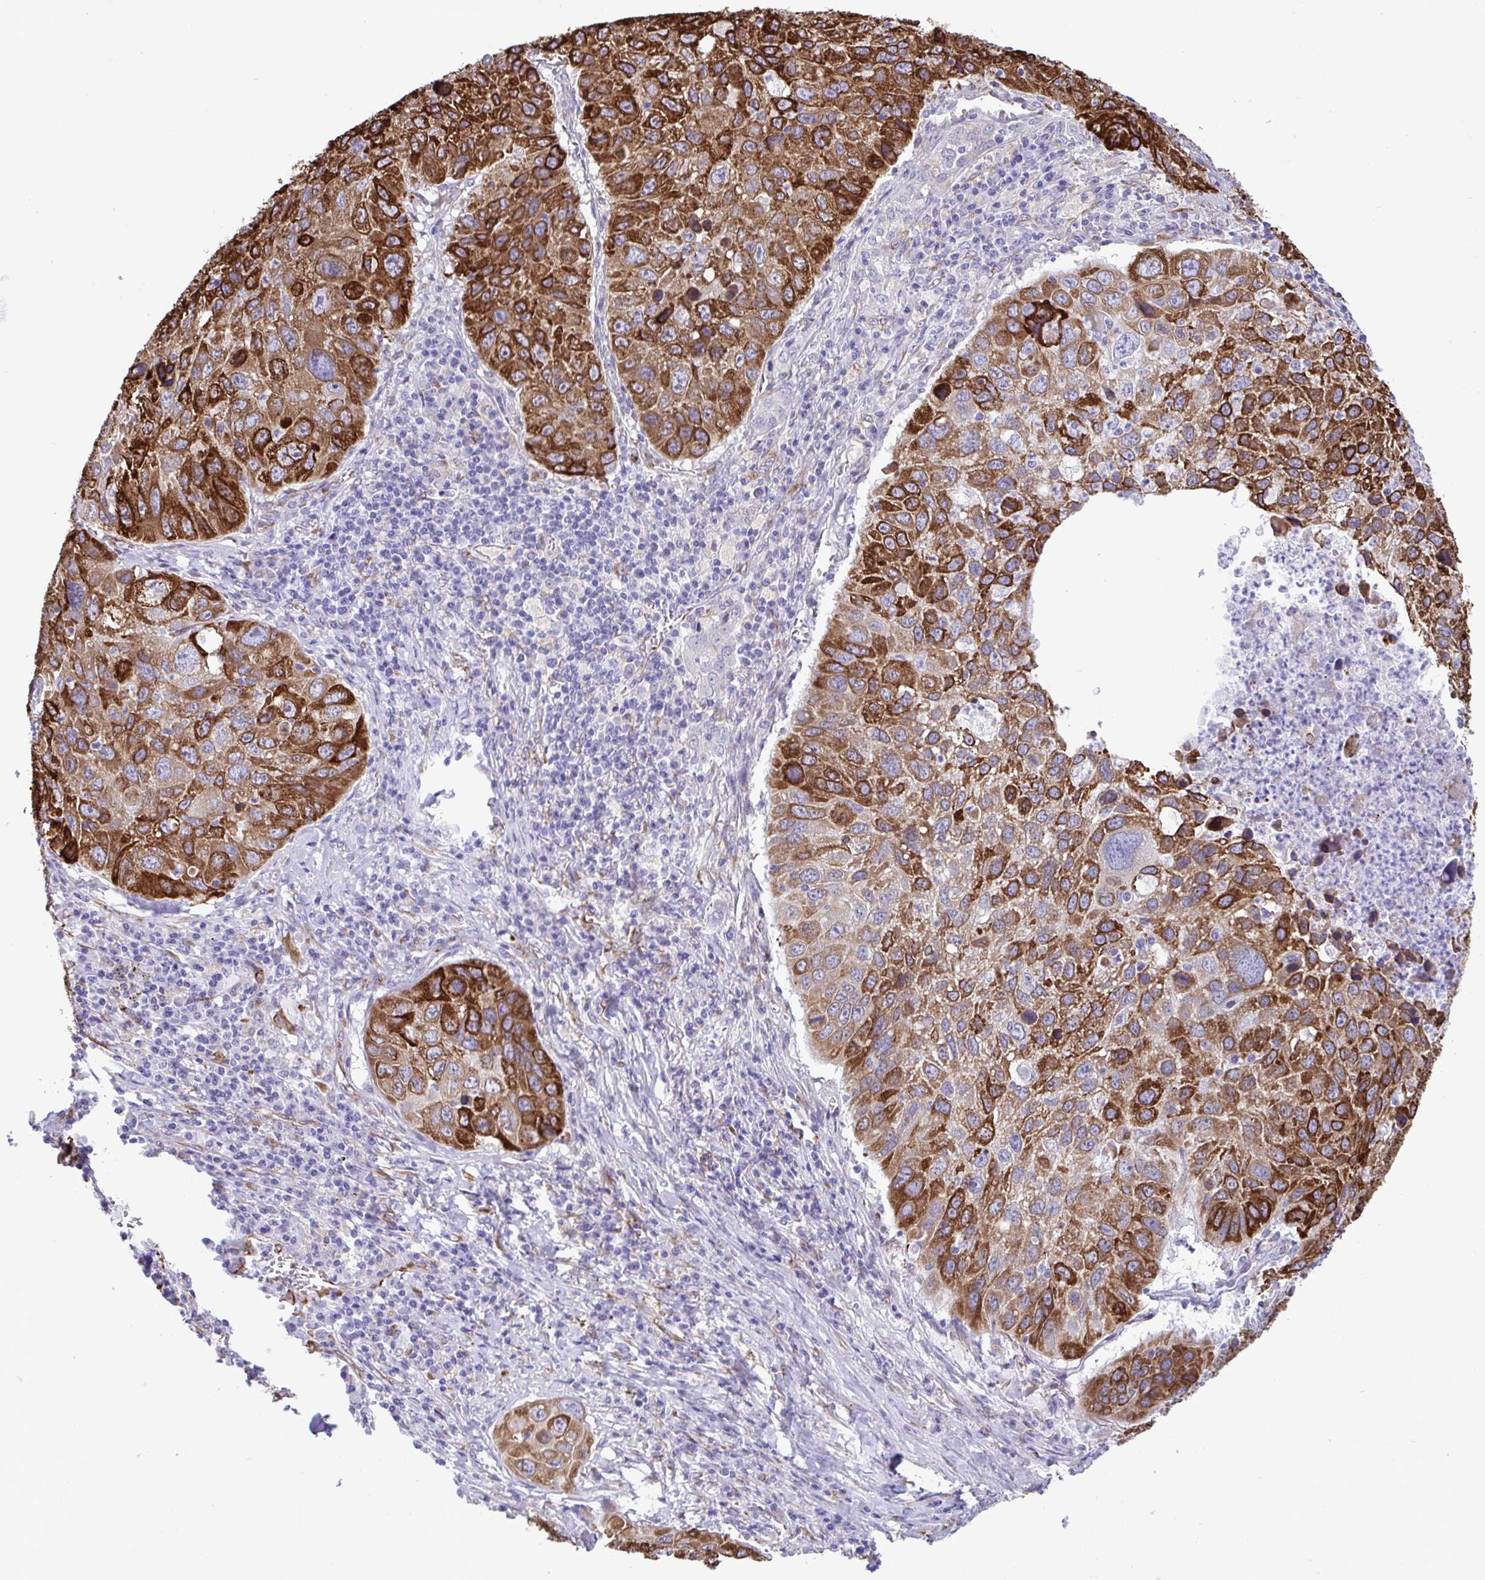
{"staining": {"intensity": "strong", "quantity": ">75%", "location": "cytoplasmic/membranous"}, "tissue": "lung cancer", "cell_type": "Tumor cells", "image_type": "cancer", "snomed": [{"axis": "morphology", "description": "Squamous cell carcinoma, NOS"}, {"axis": "topography", "description": "Lung"}], "caption": "Squamous cell carcinoma (lung) stained for a protein (brown) shows strong cytoplasmic/membranous positive staining in about >75% of tumor cells.", "gene": "ASPH", "patient": {"sex": "female", "age": 61}}